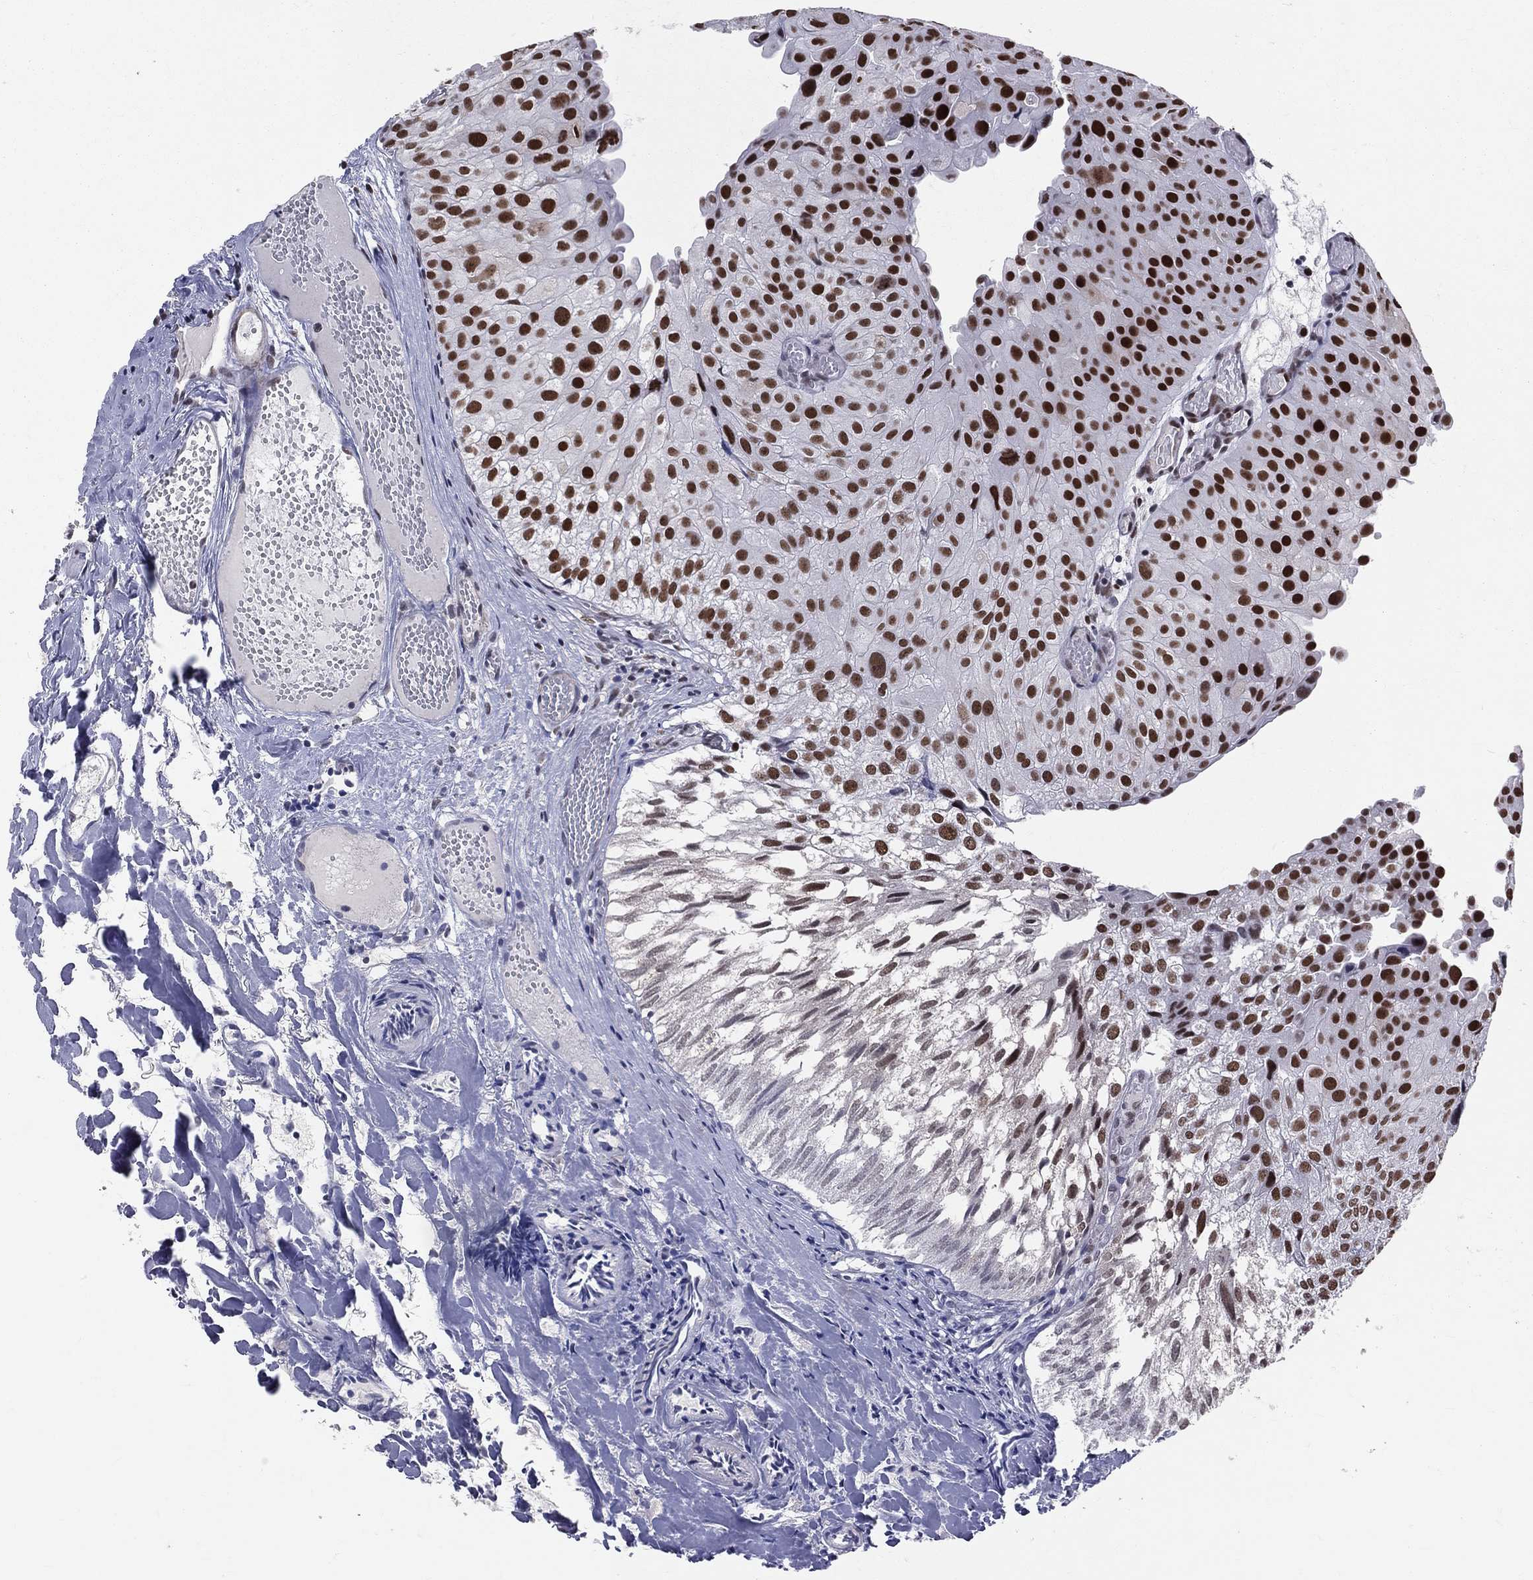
{"staining": {"intensity": "strong", "quantity": ">75%", "location": "nuclear"}, "tissue": "urothelial cancer", "cell_type": "Tumor cells", "image_type": "cancer", "snomed": [{"axis": "morphology", "description": "Urothelial carcinoma, Low grade"}, {"axis": "topography", "description": "Urinary bladder"}], "caption": "There is high levels of strong nuclear staining in tumor cells of low-grade urothelial carcinoma, as demonstrated by immunohistochemical staining (brown color).", "gene": "CDK7", "patient": {"sex": "female", "age": 78}}